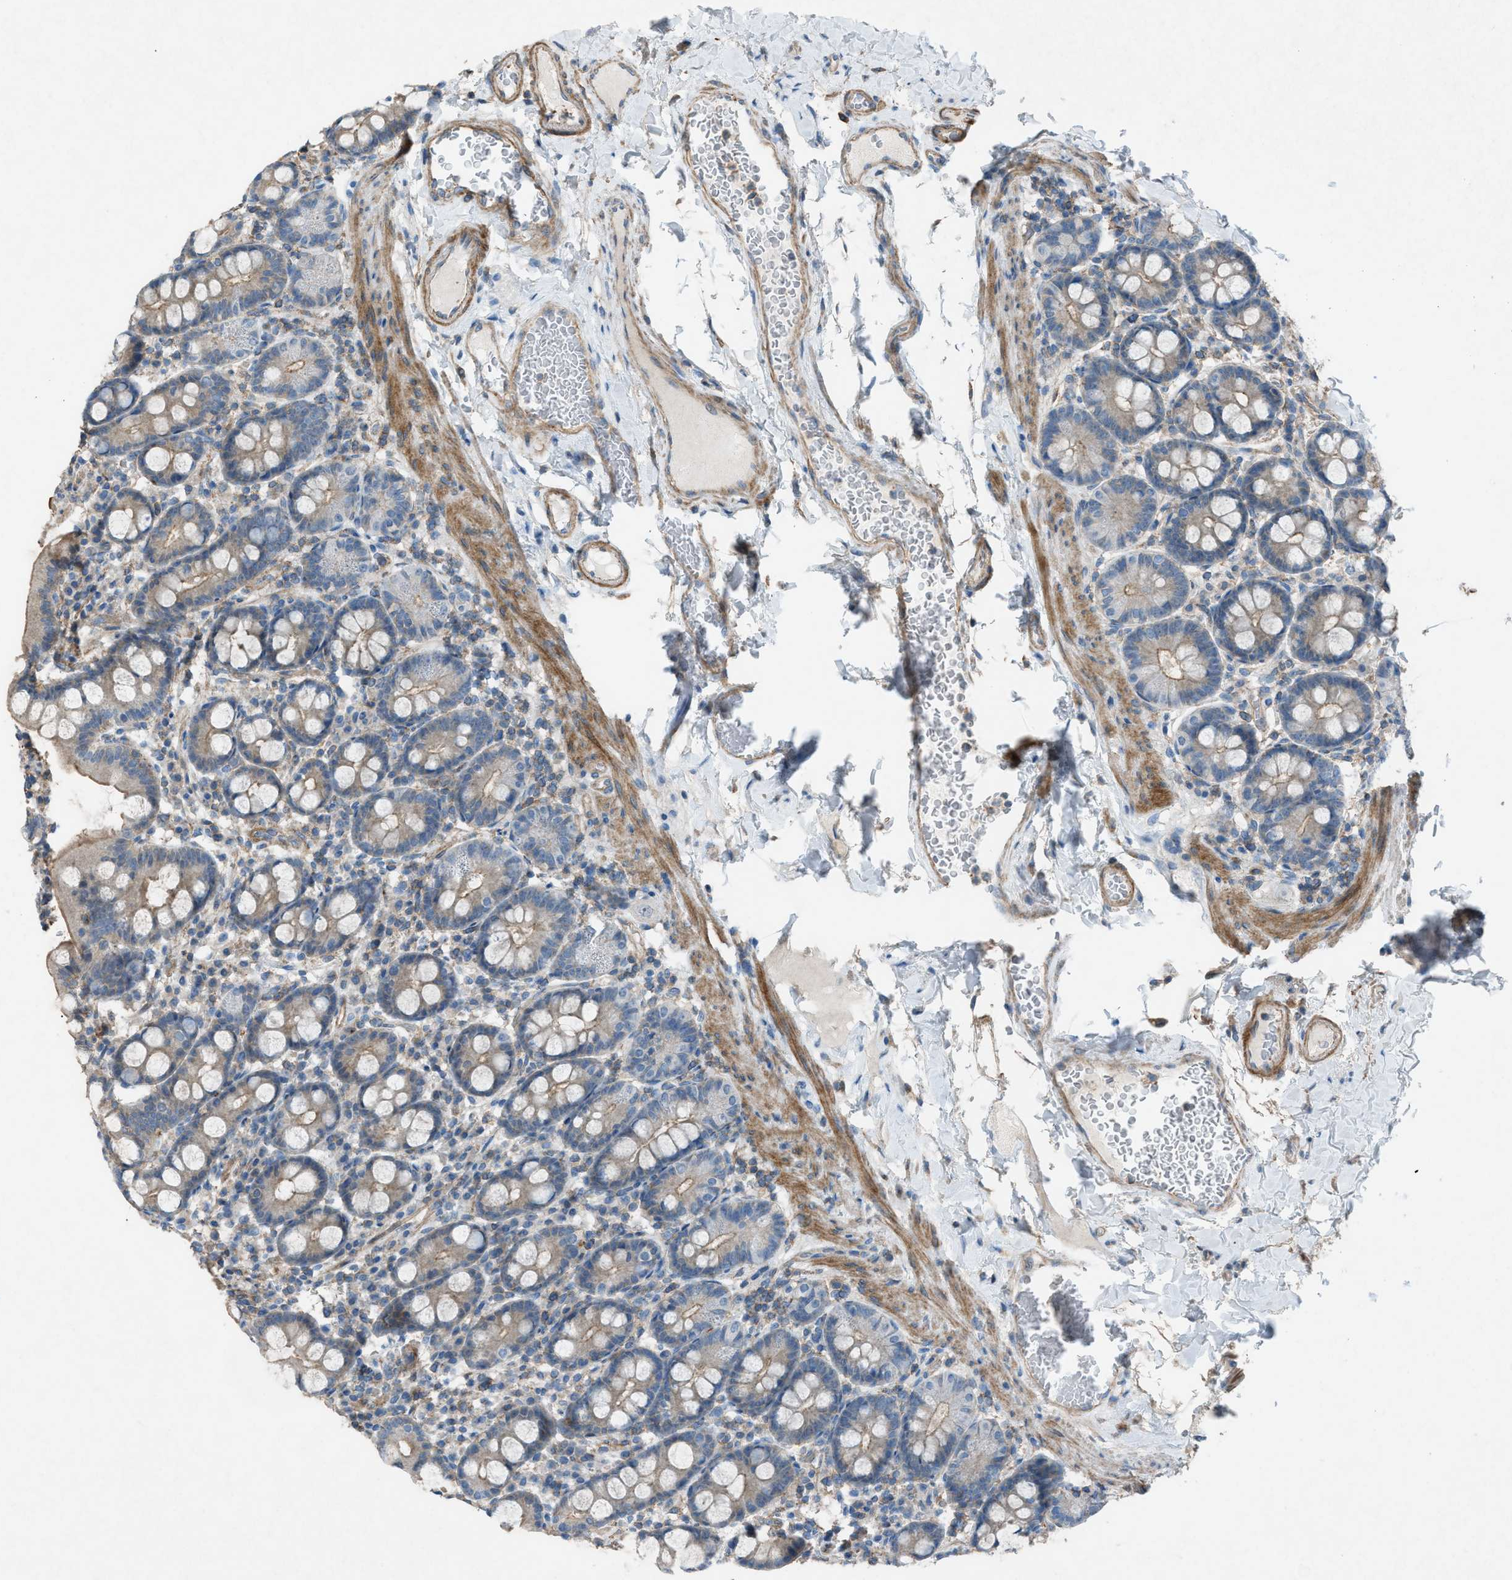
{"staining": {"intensity": "moderate", "quantity": "25%-75%", "location": "cytoplasmic/membranous"}, "tissue": "duodenum", "cell_type": "Glandular cells", "image_type": "normal", "snomed": [{"axis": "morphology", "description": "Normal tissue, NOS"}, {"axis": "topography", "description": "Duodenum"}], "caption": "Moderate cytoplasmic/membranous protein expression is identified in approximately 25%-75% of glandular cells in duodenum.", "gene": "NCK2", "patient": {"sex": "male", "age": 50}}